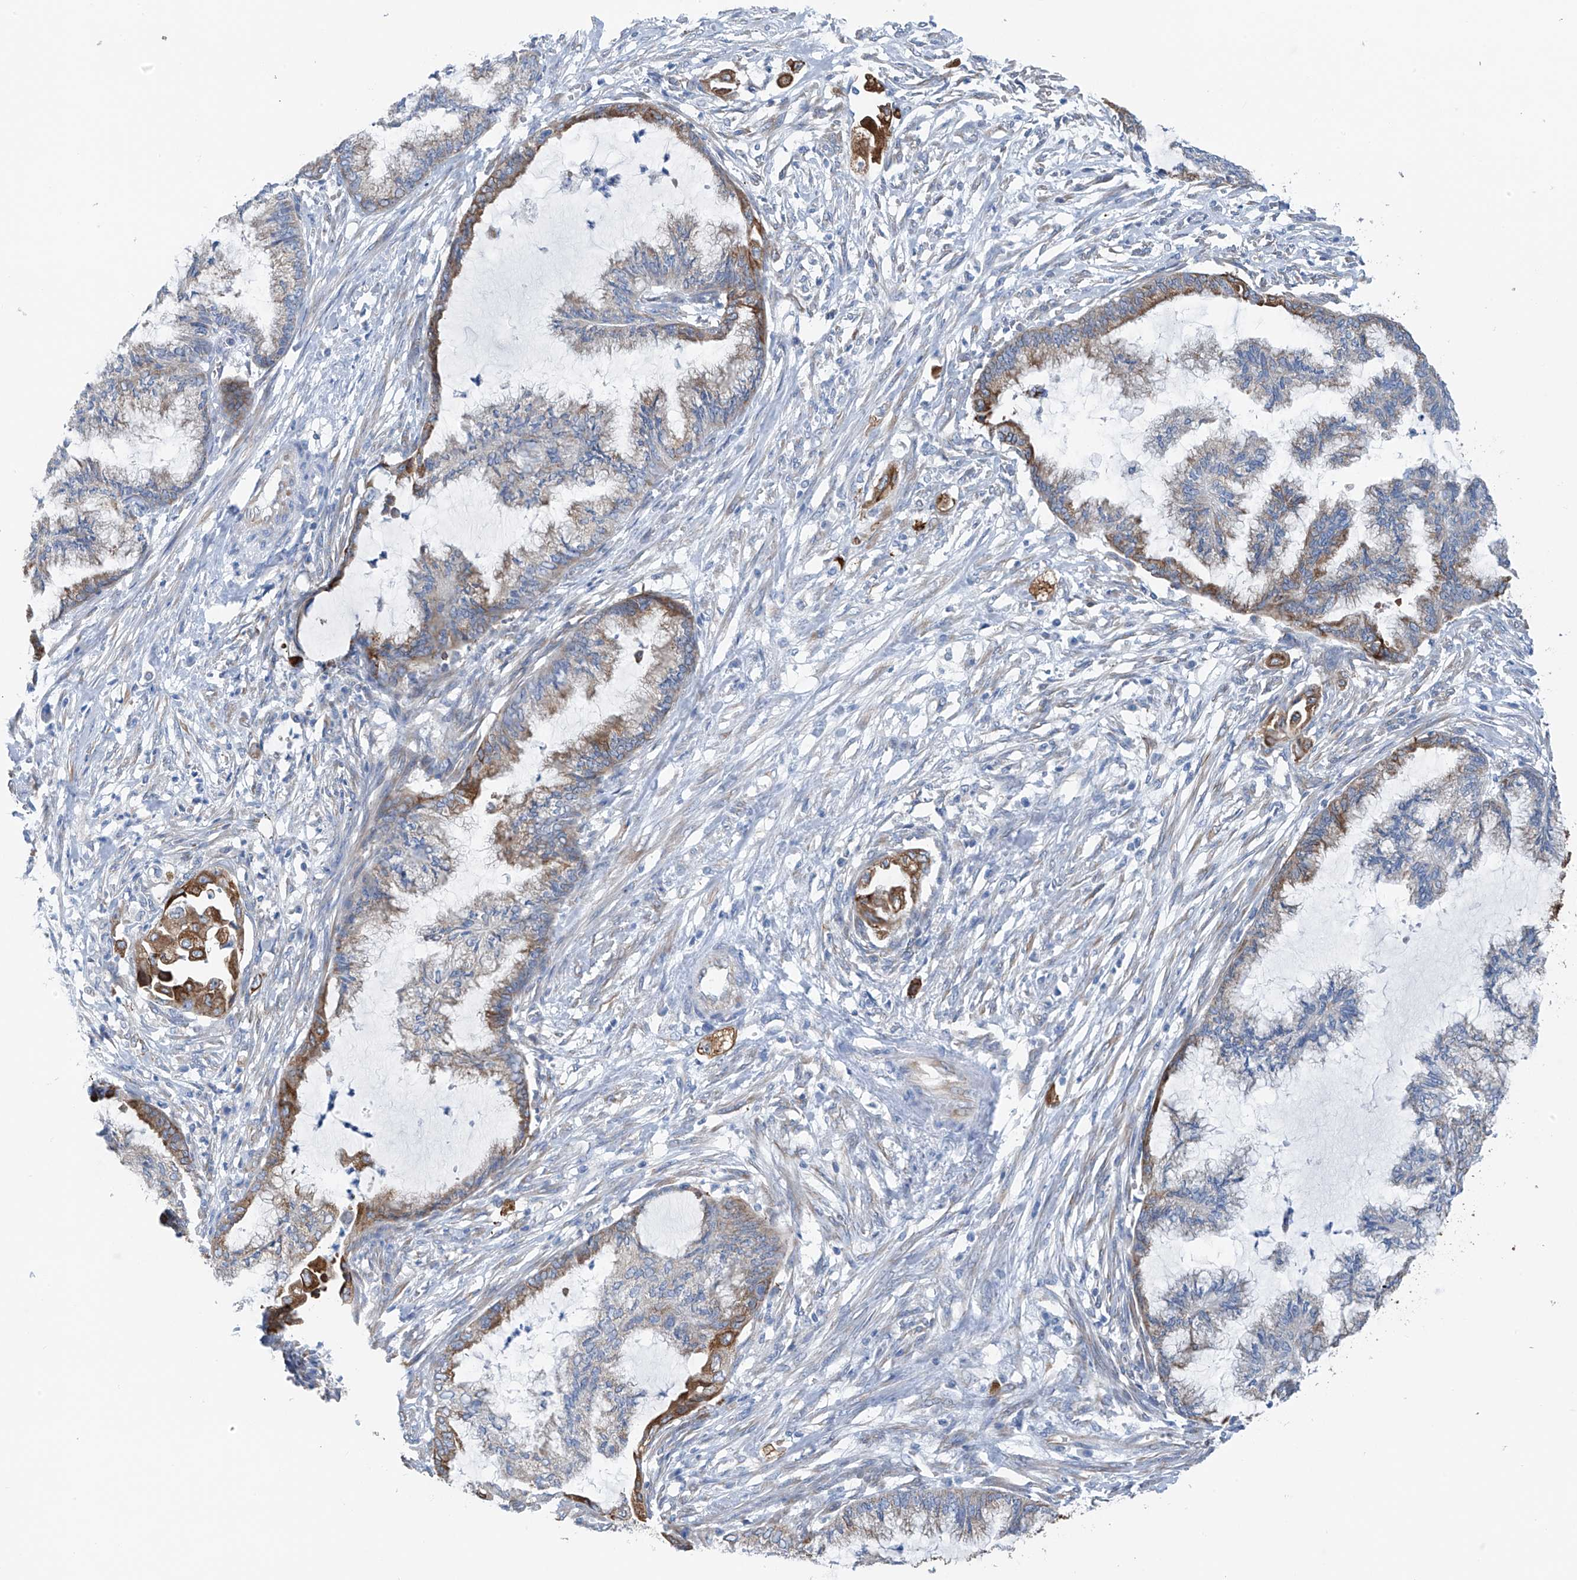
{"staining": {"intensity": "moderate", "quantity": "25%-75%", "location": "cytoplasmic/membranous"}, "tissue": "endometrial cancer", "cell_type": "Tumor cells", "image_type": "cancer", "snomed": [{"axis": "morphology", "description": "Adenocarcinoma, NOS"}, {"axis": "topography", "description": "Endometrium"}], "caption": "Moderate cytoplasmic/membranous staining for a protein is appreciated in about 25%-75% of tumor cells of endometrial cancer (adenocarcinoma) using immunohistochemistry (IHC).", "gene": "RCN2", "patient": {"sex": "female", "age": 86}}